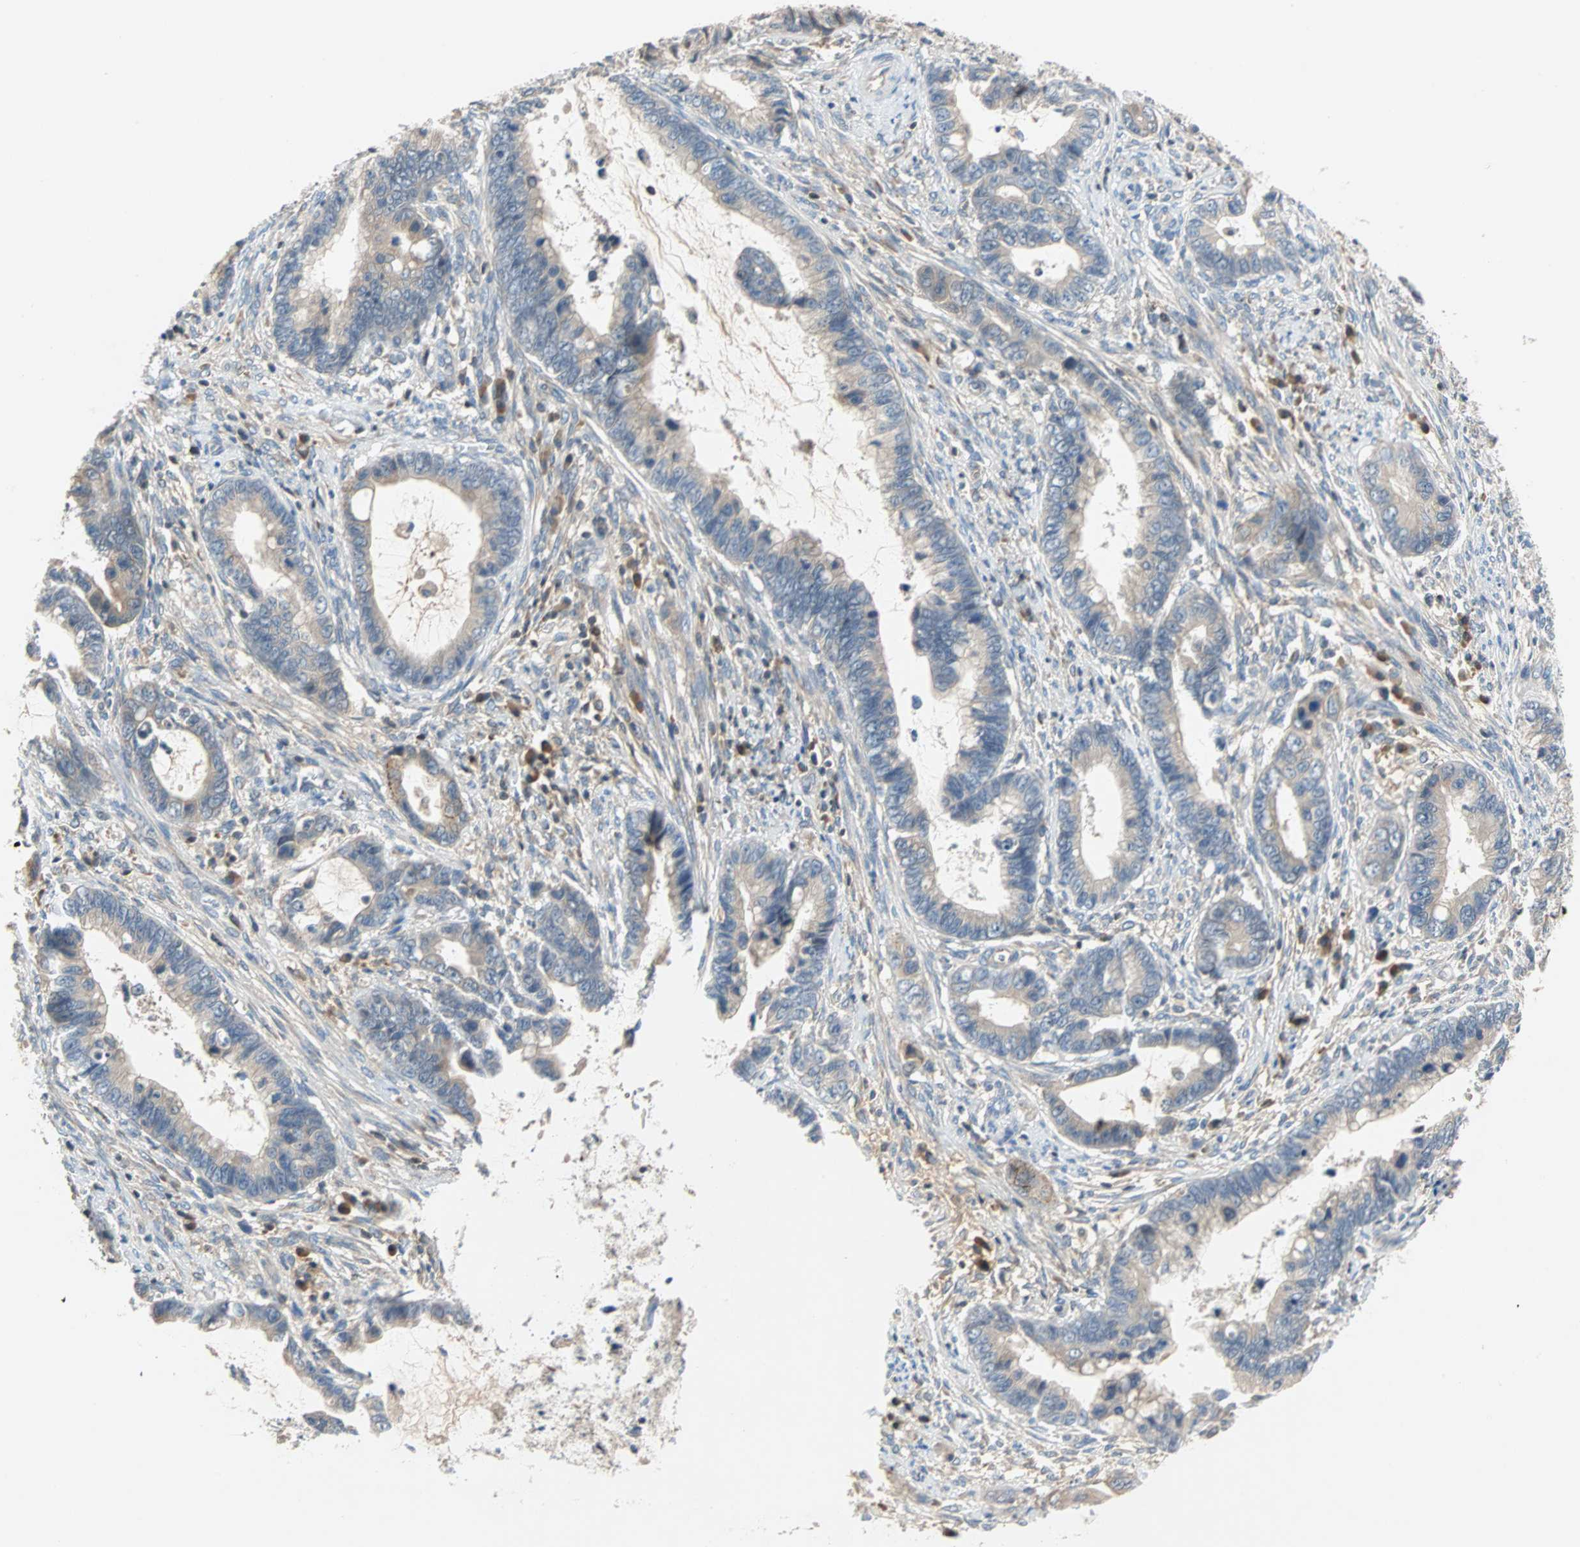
{"staining": {"intensity": "negative", "quantity": "none", "location": "none"}, "tissue": "cervical cancer", "cell_type": "Tumor cells", "image_type": "cancer", "snomed": [{"axis": "morphology", "description": "Adenocarcinoma, NOS"}, {"axis": "topography", "description": "Cervix"}], "caption": "The micrograph demonstrates no significant positivity in tumor cells of cervical cancer (adenocarcinoma). (Stains: DAB (3,3'-diaminobenzidine) IHC with hematoxylin counter stain, Microscopy: brightfield microscopy at high magnification).", "gene": "MAP4K1", "patient": {"sex": "female", "age": 44}}